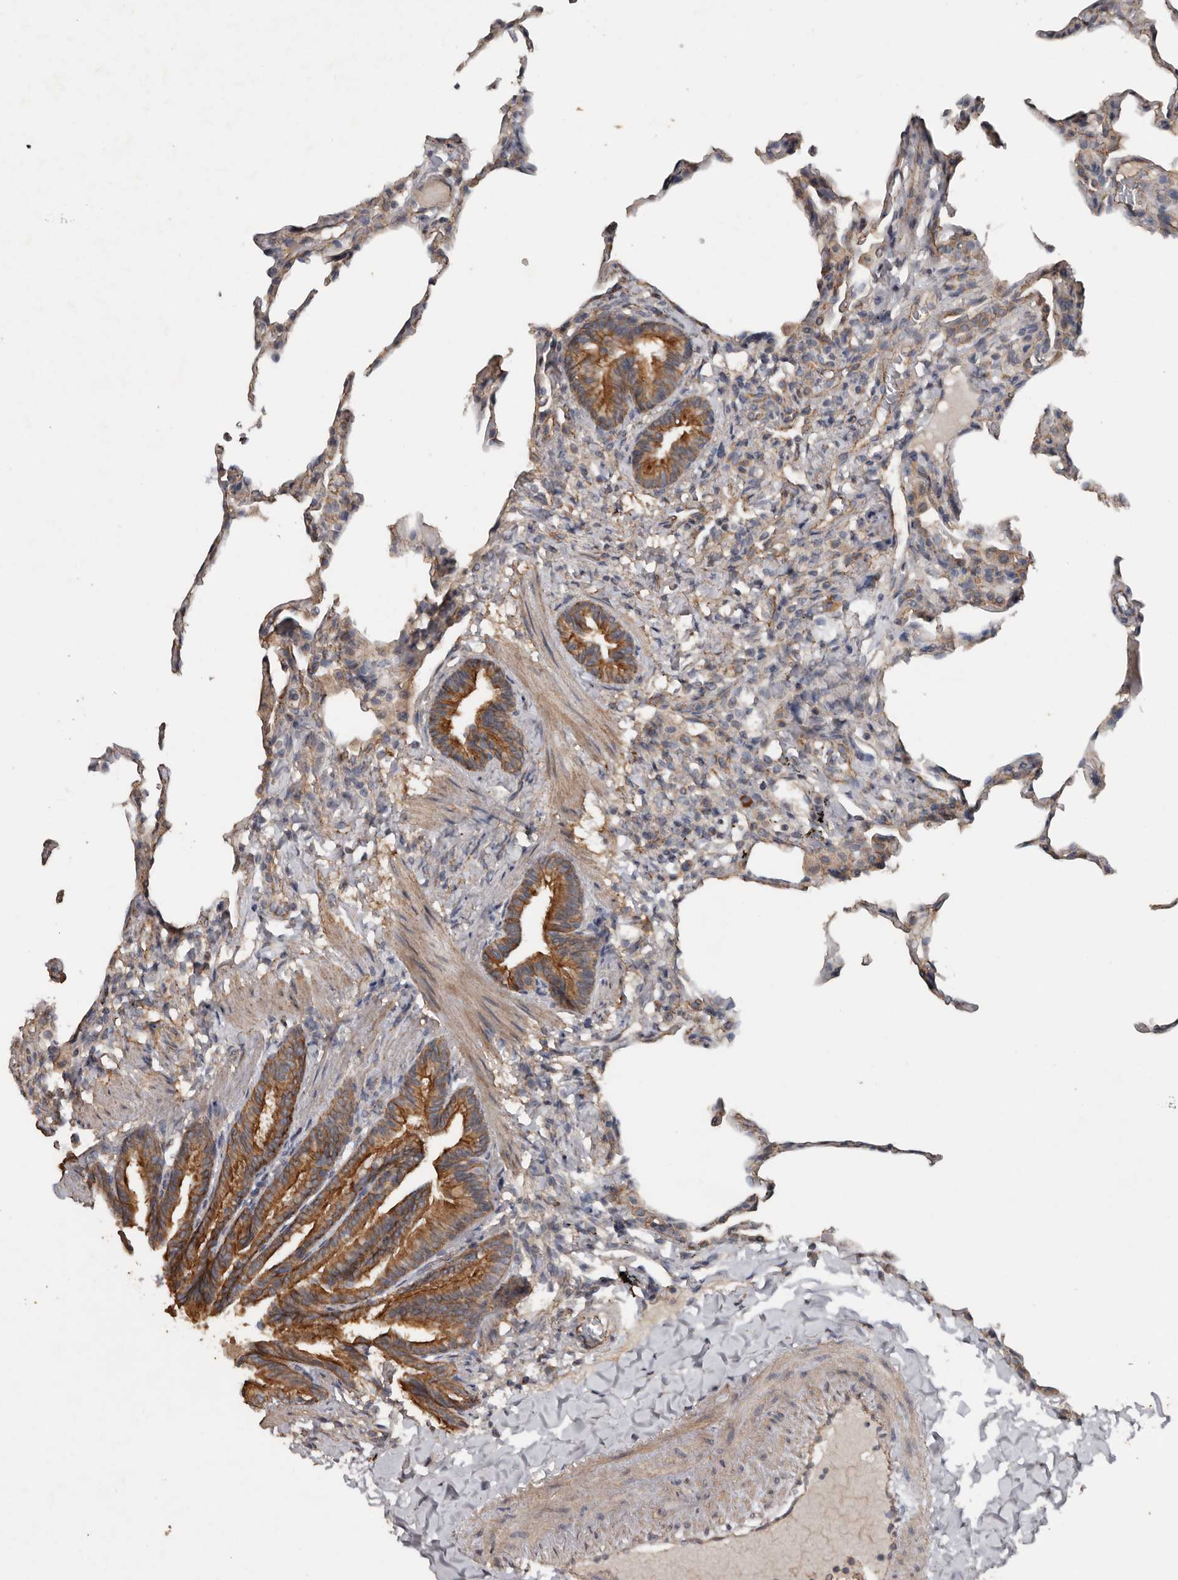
{"staining": {"intensity": "weak", "quantity": "<25%", "location": "cytoplasmic/membranous"}, "tissue": "lung", "cell_type": "Alveolar cells", "image_type": "normal", "snomed": [{"axis": "morphology", "description": "Normal tissue, NOS"}, {"axis": "topography", "description": "Lung"}], "caption": "Lung was stained to show a protein in brown. There is no significant expression in alveolar cells. (DAB (3,3'-diaminobenzidine) IHC visualized using brightfield microscopy, high magnification).", "gene": "HYAL4", "patient": {"sex": "male", "age": 20}}